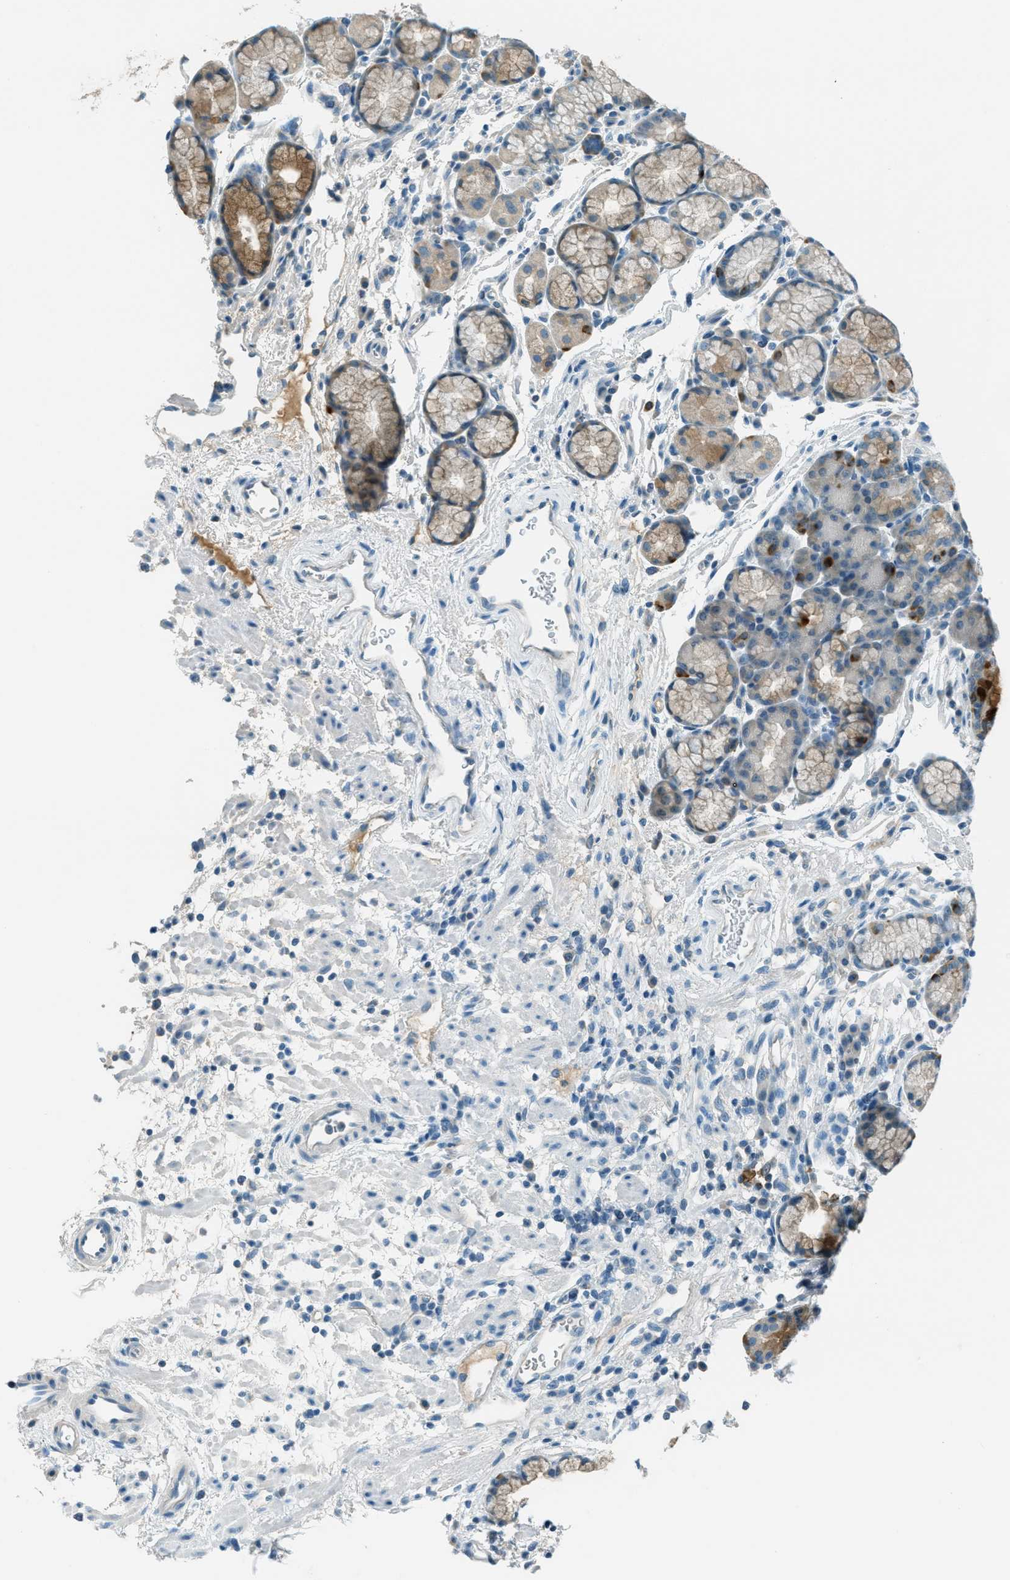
{"staining": {"intensity": "moderate", "quantity": "<25%", "location": "cytoplasmic/membranous"}, "tissue": "stomach", "cell_type": "Glandular cells", "image_type": "normal", "snomed": [{"axis": "morphology", "description": "Normal tissue, NOS"}, {"axis": "morphology", "description": "Carcinoid, malignant, NOS"}, {"axis": "topography", "description": "Stomach, upper"}], "caption": "Benign stomach was stained to show a protein in brown. There is low levels of moderate cytoplasmic/membranous expression in approximately <25% of glandular cells.", "gene": "MSLN", "patient": {"sex": "male", "age": 39}}